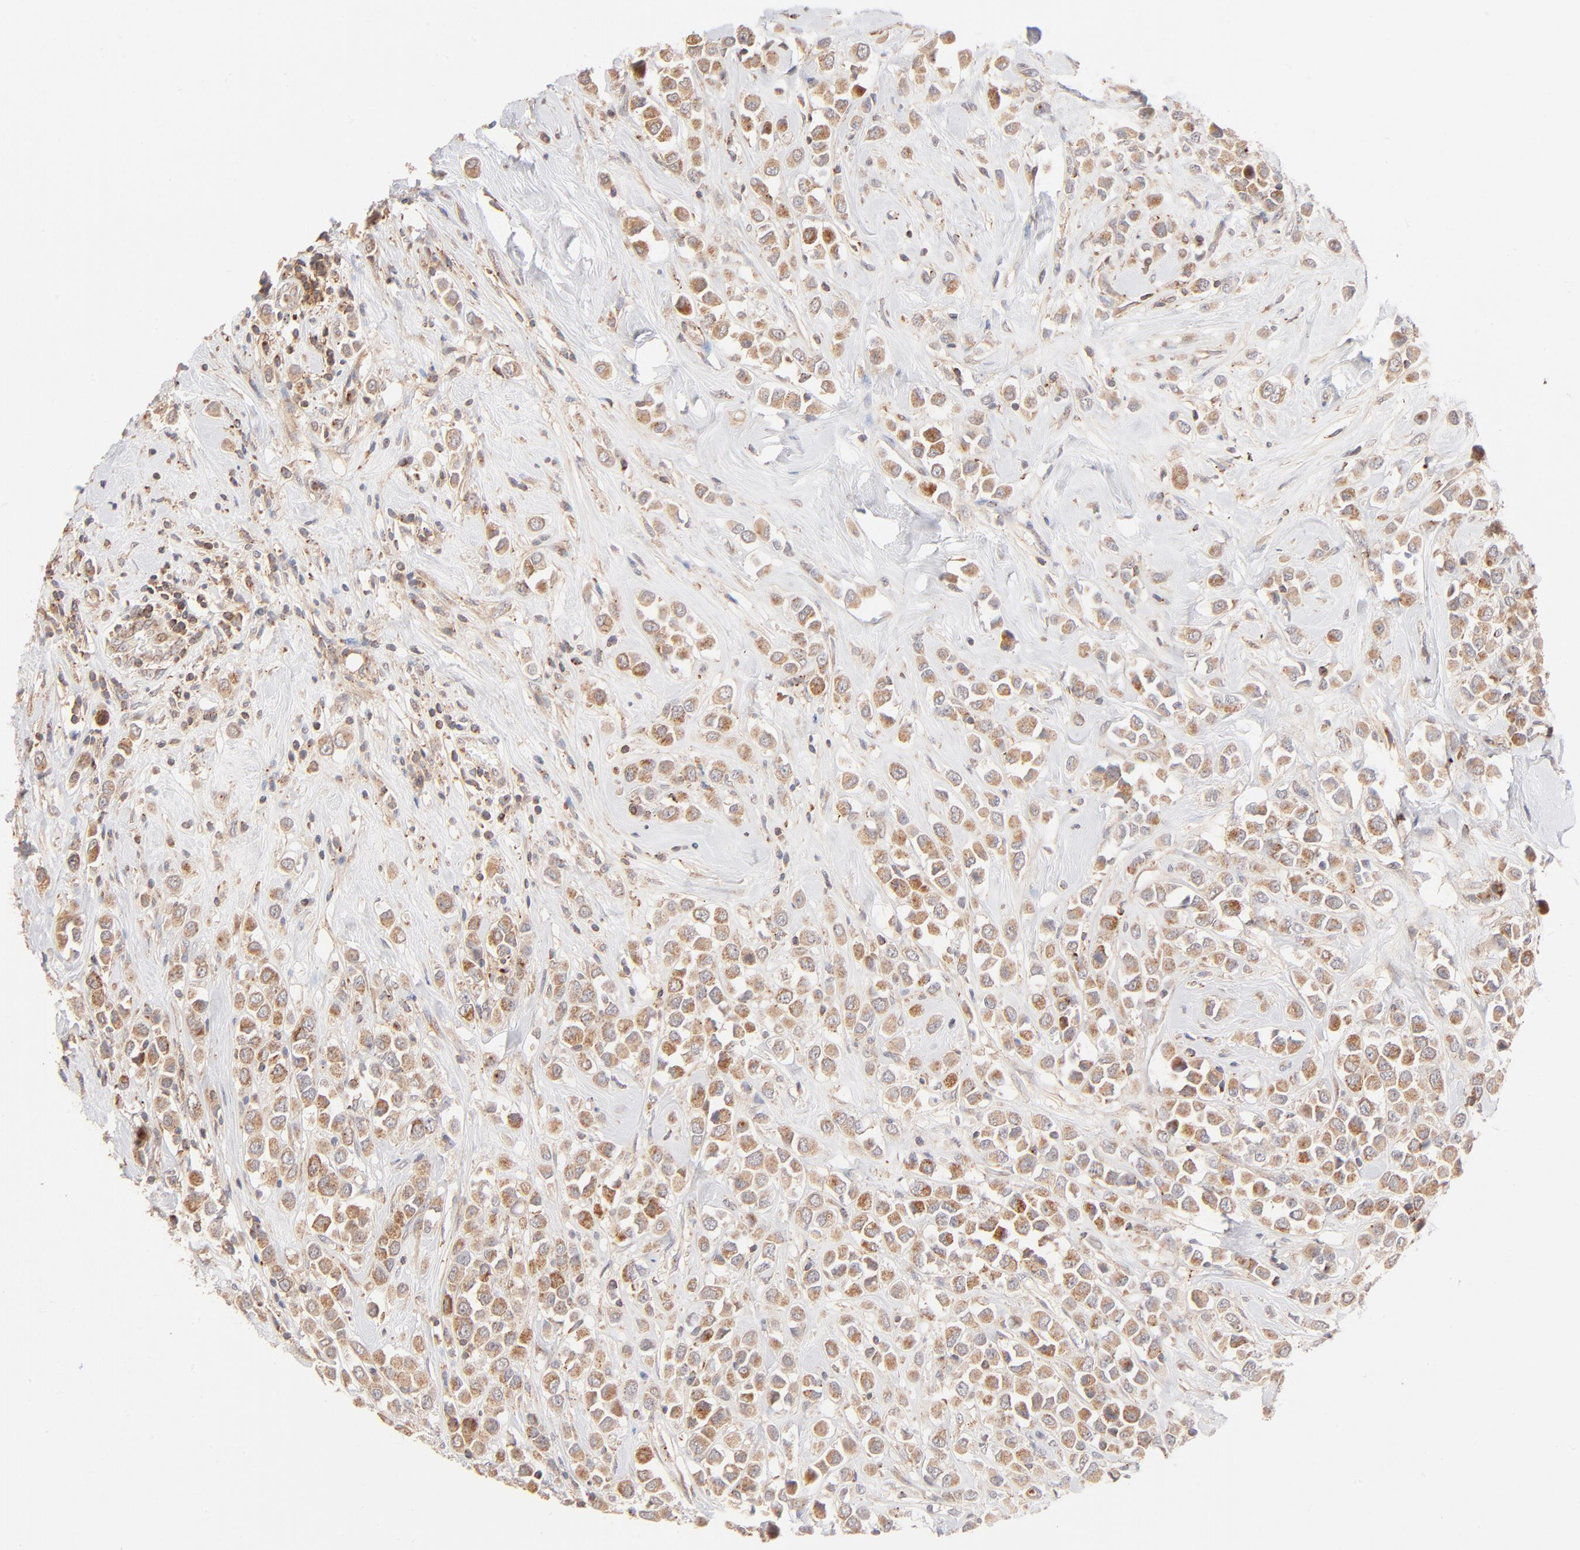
{"staining": {"intensity": "moderate", "quantity": ">75%", "location": "cytoplasmic/membranous"}, "tissue": "breast cancer", "cell_type": "Tumor cells", "image_type": "cancer", "snomed": [{"axis": "morphology", "description": "Duct carcinoma"}, {"axis": "topography", "description": "Breast"}], "caption": "An image showing moderate cytoplasmic/membranous expression in approximately >75% of tumor cells in breast cancer (infiltrating ductal carcinoma), as visualized by brown immunohistochemical staining.", "gene": "CSPG4", "patient": {"sex": "female", "age": 61}}